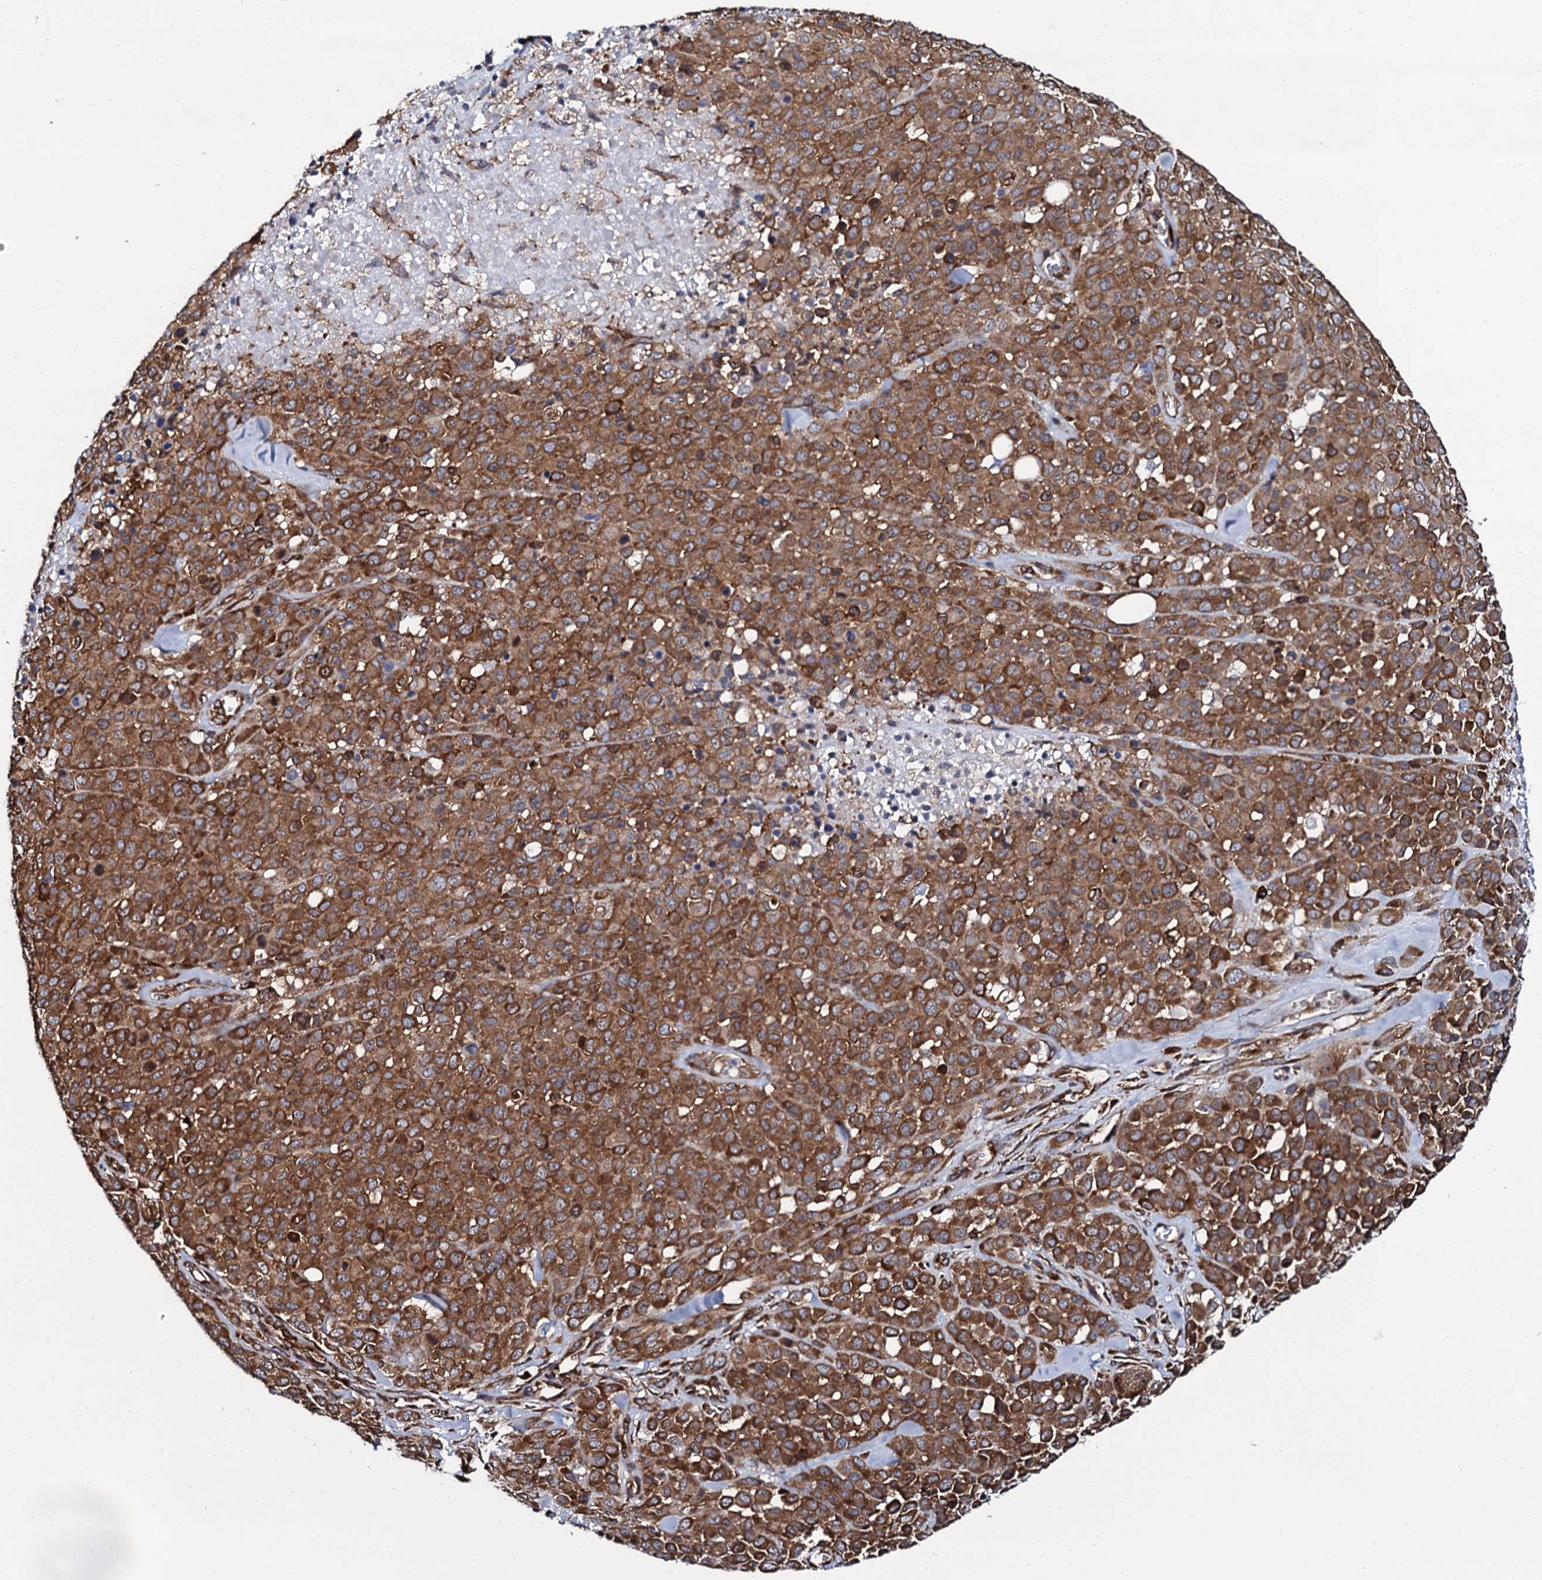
{"staining": {"intensity": "moderate", "quantity": ">75%", "location": "cytoplasmic/membranous"}, "tissue": "melanoma", "cell_type": "Tumor cells", "image_type": "cancer", "snomed": [{"axis": "morphology", "description": "Malignant melanoma, Metastatic site"}, {"axis": "topography", "description": "Skin"}], "caption": "A medium amount of moderate cytoplasmic/membranous expression is present in approximately >75% of tumor cells in melanoma tissue. Nuclei are stained in blue.", "gene": "SPTY2D1", "patient": {"sex": "female", "age": 81}}